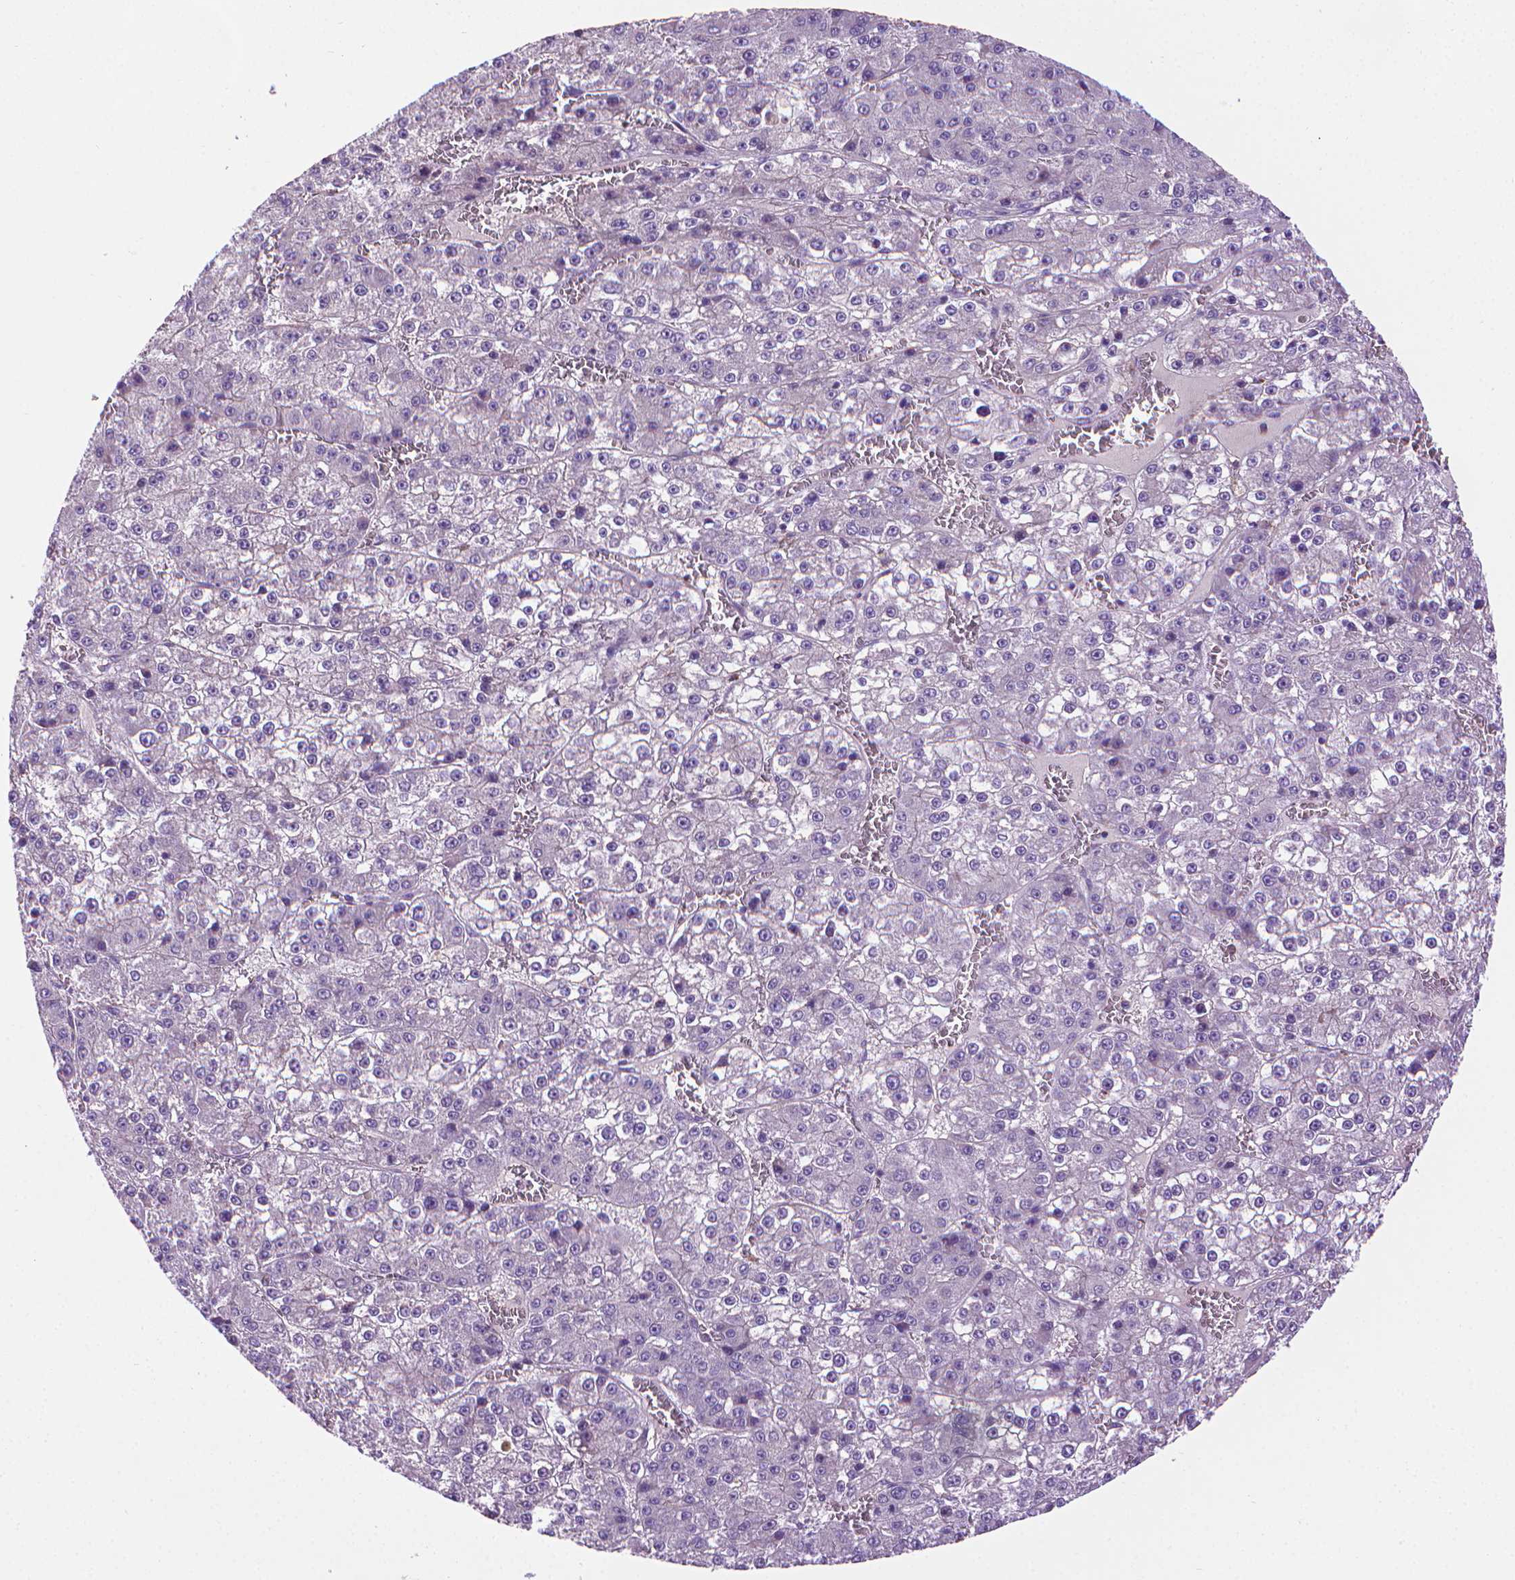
{"staining": {"intensity": "negative", "quantity": "none", "location": "none"}, "tissue": "liver cancer", "cell_type": "Tumor cells", "image_type": "cancer", "snomed": [{"axis": "morphology", "description": "Carcinoma, Hepatocellular, NOS"}, {"axis": "topography", "description": "Liver"}], "caption": "Protein analysis of liver cancer displays no significant staining in tumor cells. Nuclei are stained in blue.", "gene": "SLC51B", "patient": {"sex": "female", "age": 73}}